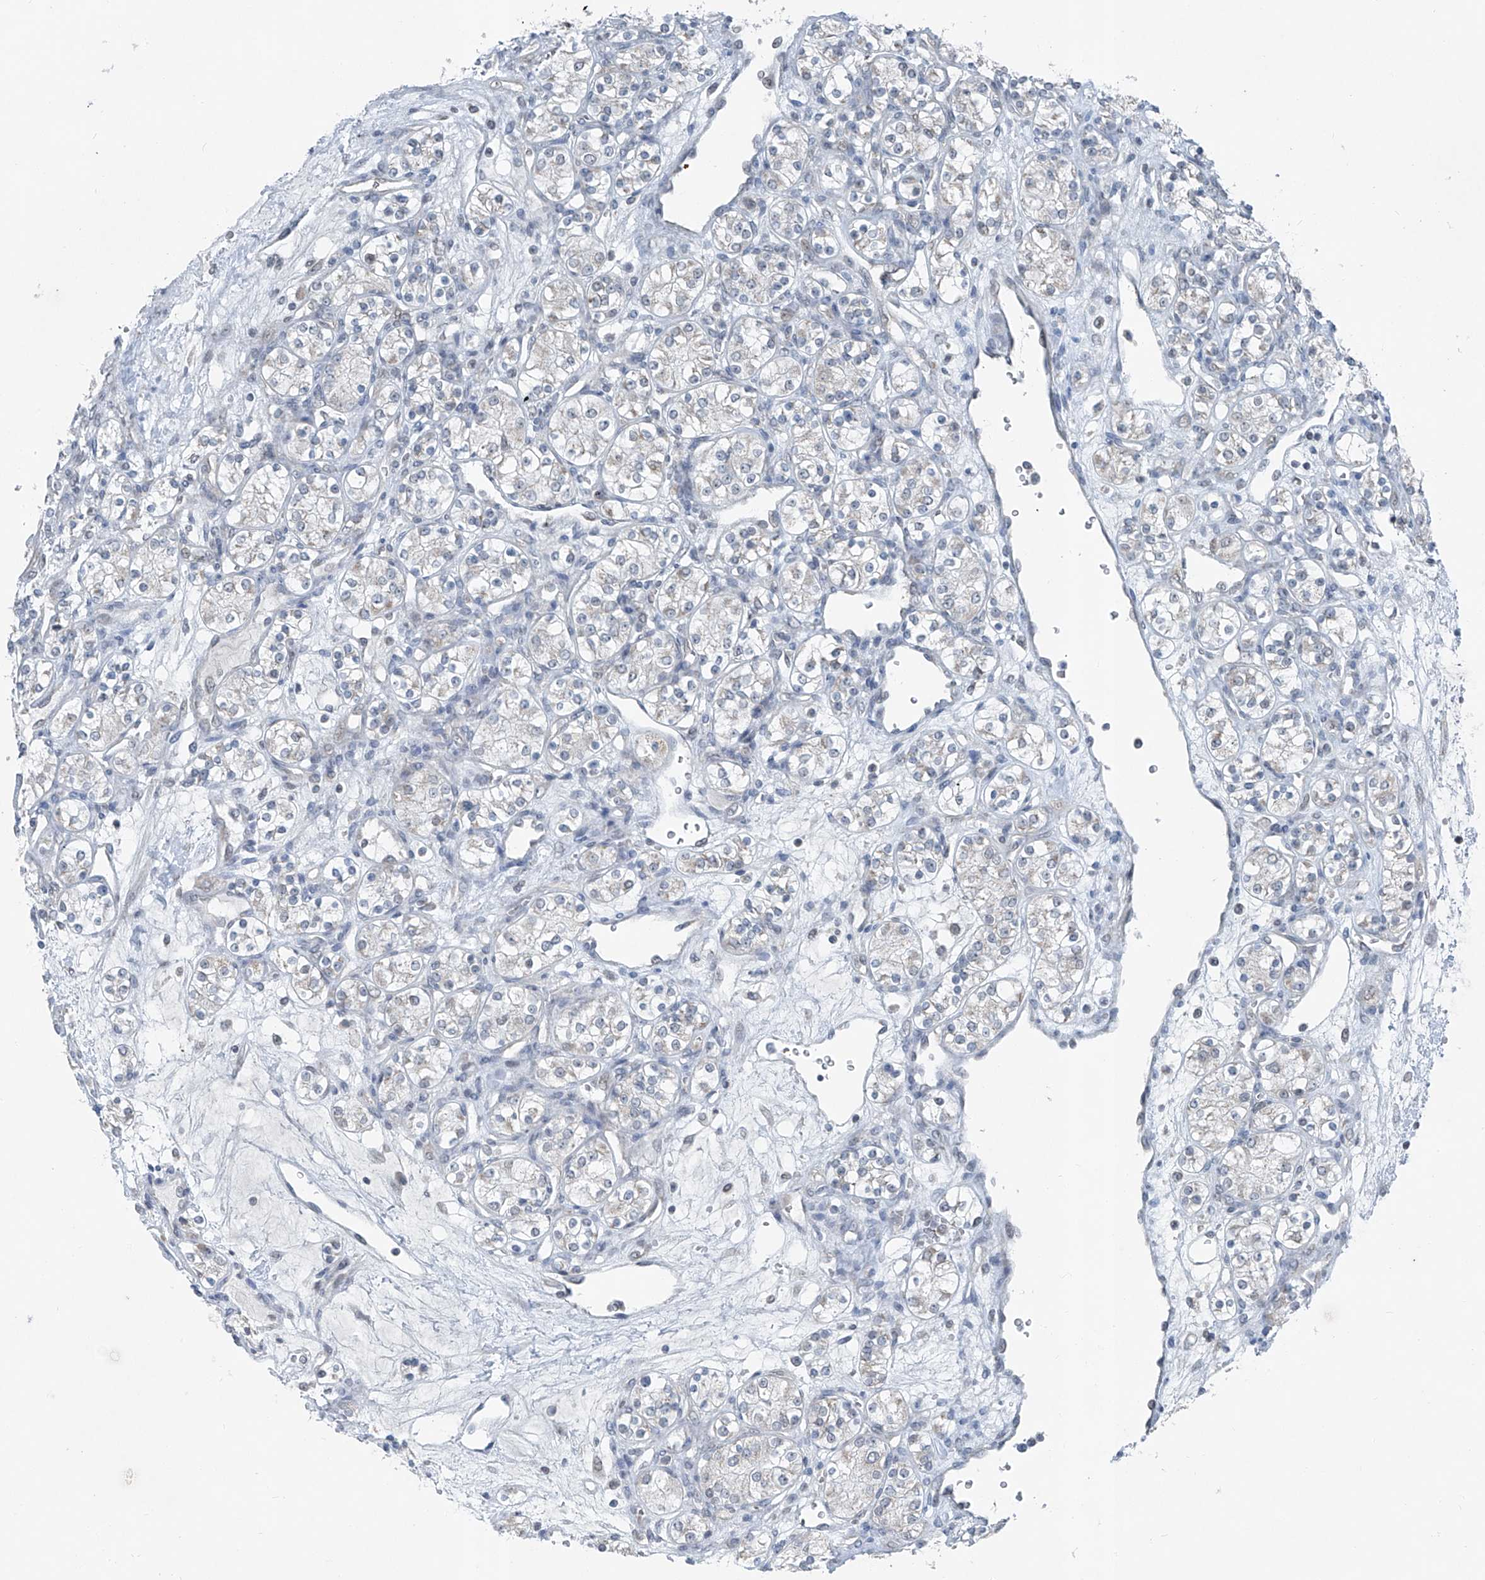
{"staining": {"intensity": "negative", "quantity": "none", "location": "none"}, "tissue": "renal cancer", "cell_type": "Tumor cells", "image_type": "cancer", "snomed": [{"axis": "morphology", "description": "Adenocarcinoma, NOS"}, {"axis": "topography", "description": "Kidney"}], "caption": "This is an immunohistochemistry histopathology image of renal cancer. There is no expression in tumor cells.", "gene": "DYRK1B", "patient": {"sex": "male", "age": 77}}